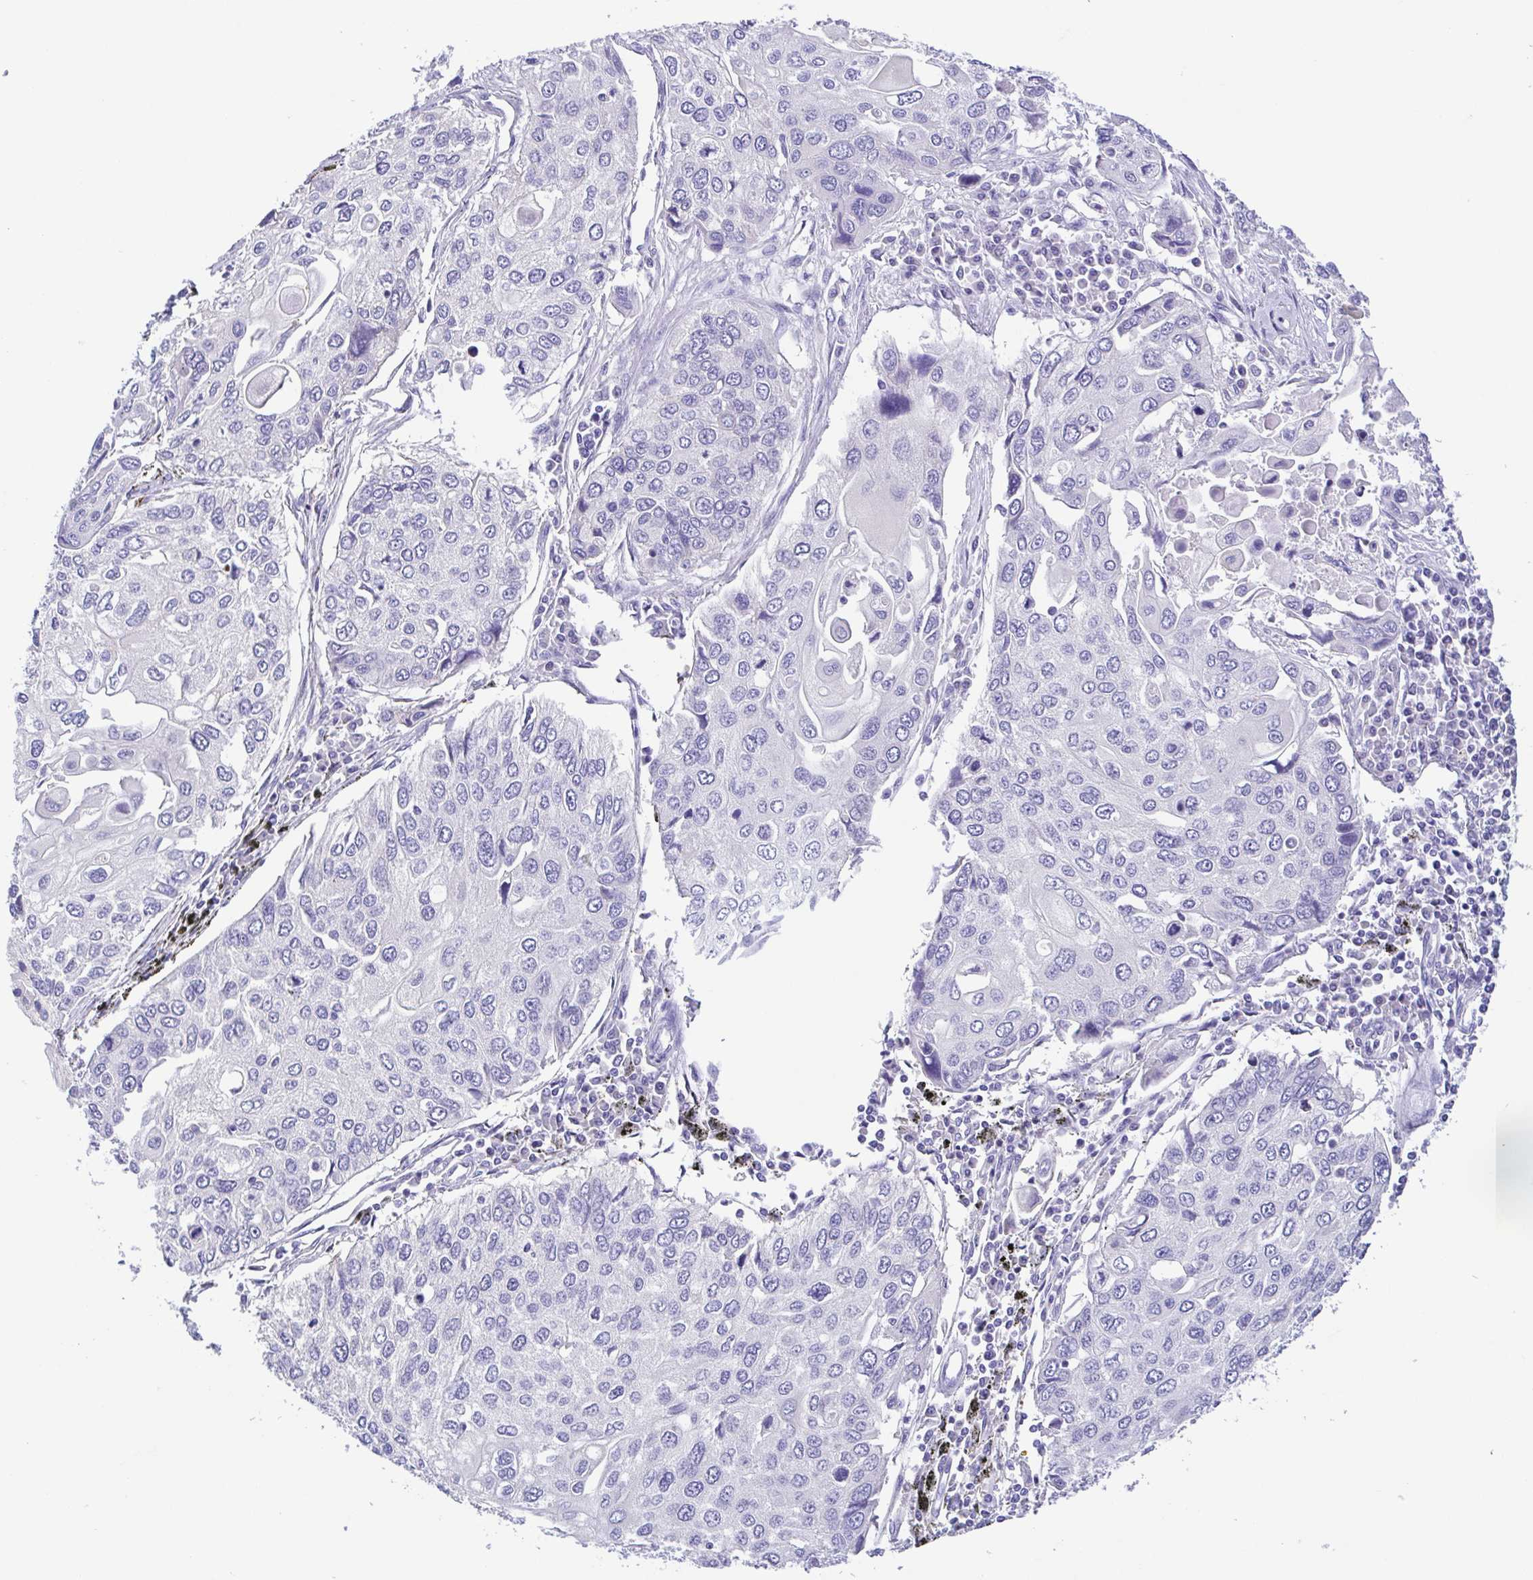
{"staining": {"intensity": "negative", "quantity": "none", "location": "none"}, "tissue": "lung cancer", "cell_type": "Tumor cells", "image_type": "cancer", "snomed": [{"axis": "morphology", "description": "Squamous cell carcinoma, NOS"}, {"axis": "morphology", "description": "Squamous cell carcinoma, metastatic, NOS"}, {"axis": "topography", "description": "Lung"}], "caption": "A high-resolution micrograph shows IHC staining of lung cancer, which exhibits no significant positivity in tumor cells.", "gene": "A1BG", "patient": {"sex": "male", "age": 63}}